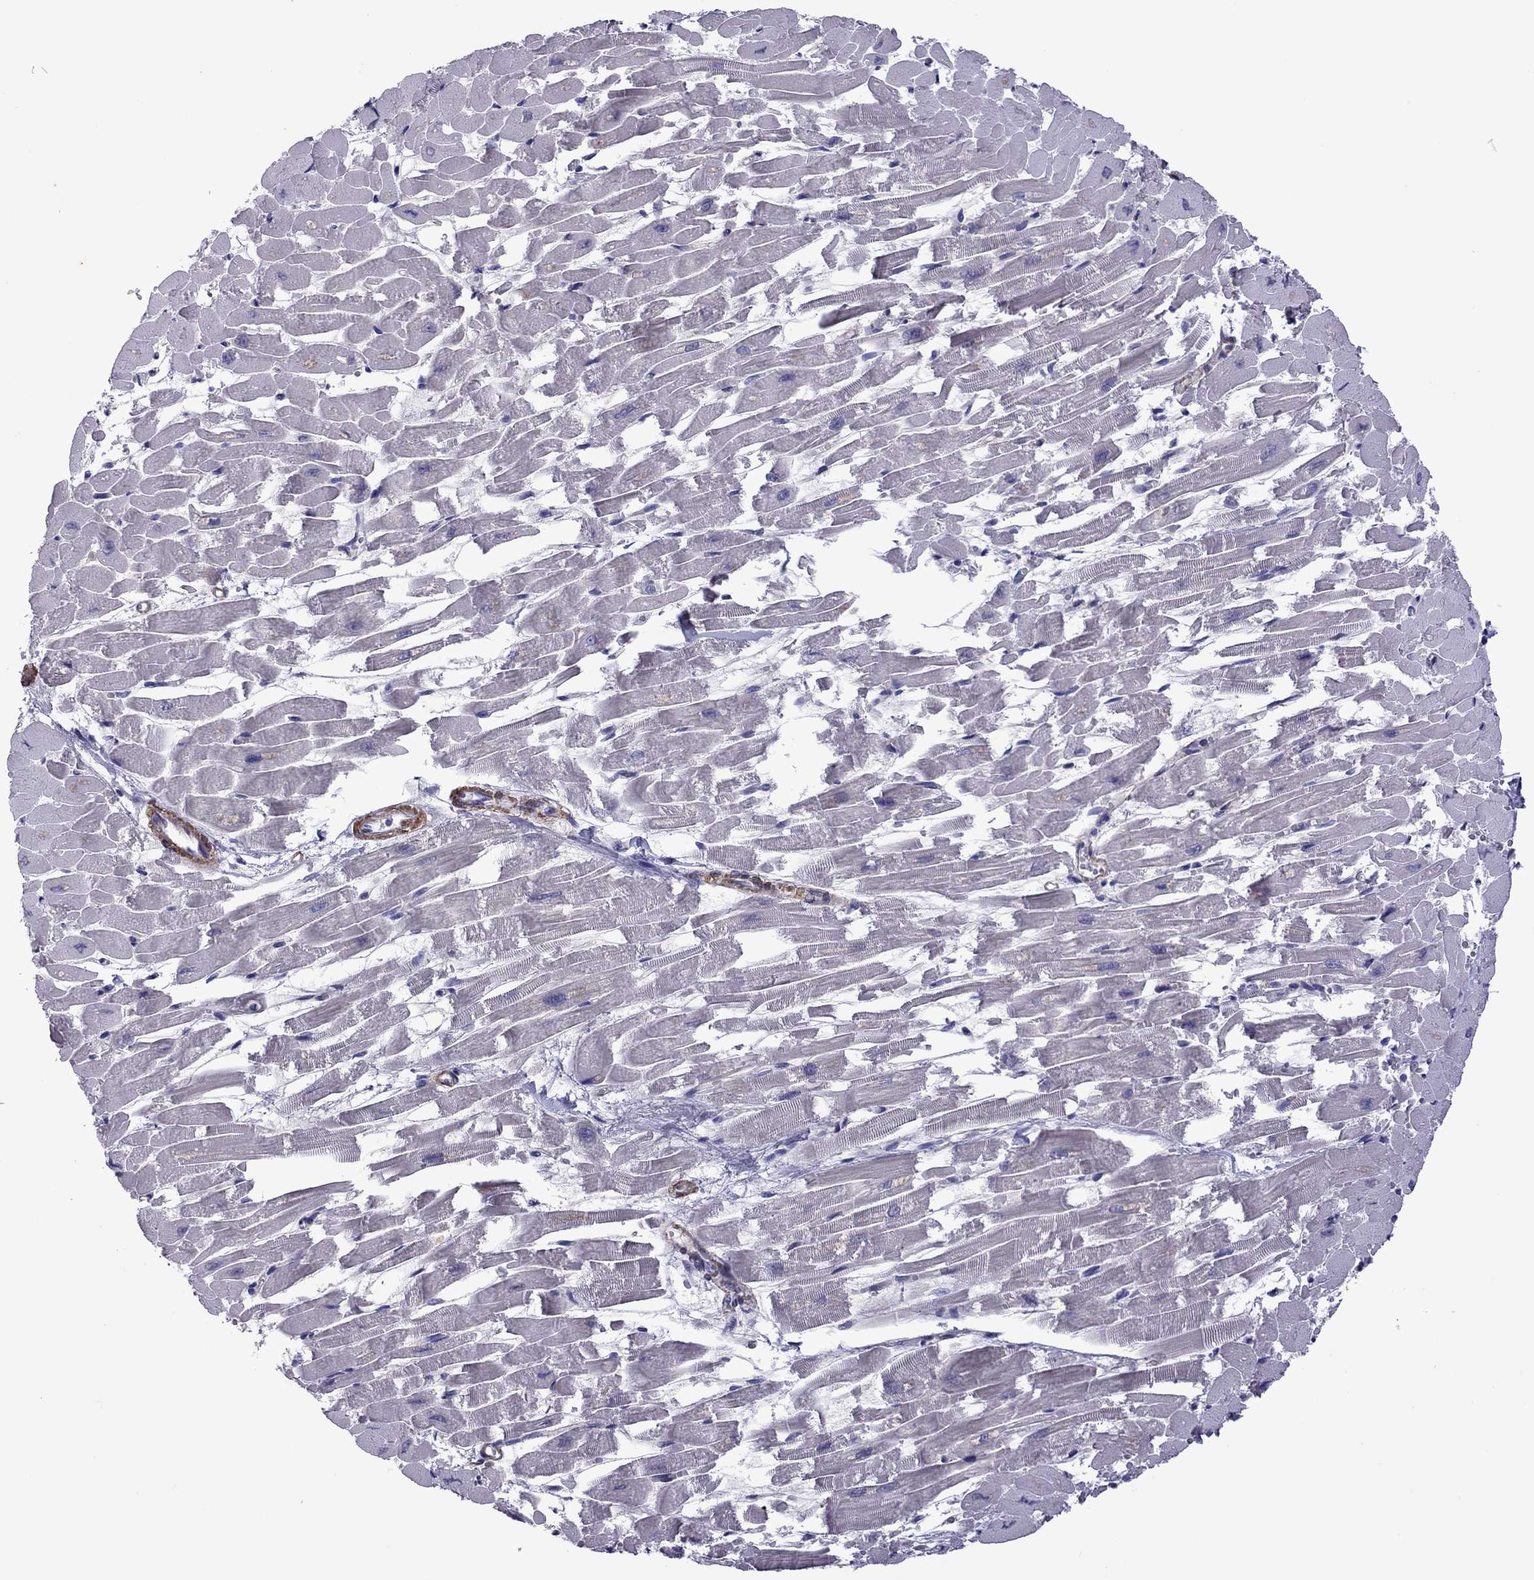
{"staining": {"intensity": "negative", "quantity": "none", "location": "none"}, "tissue": "heart muscle", "cell_type": "Cardiomyocytes", "image_type": "normal", "snomed": [{"axis": "morphology", "description": "Normal tissue, NOS"}, {"axis": "topography", "description": "Heart"}], "caption": "Immunohistochemistry (IHC) of benign human heart muscle shows no expression in cardiomyocytes.", "gene": "CHRNA5", "patient": {"sex": "female", "age": 52}}